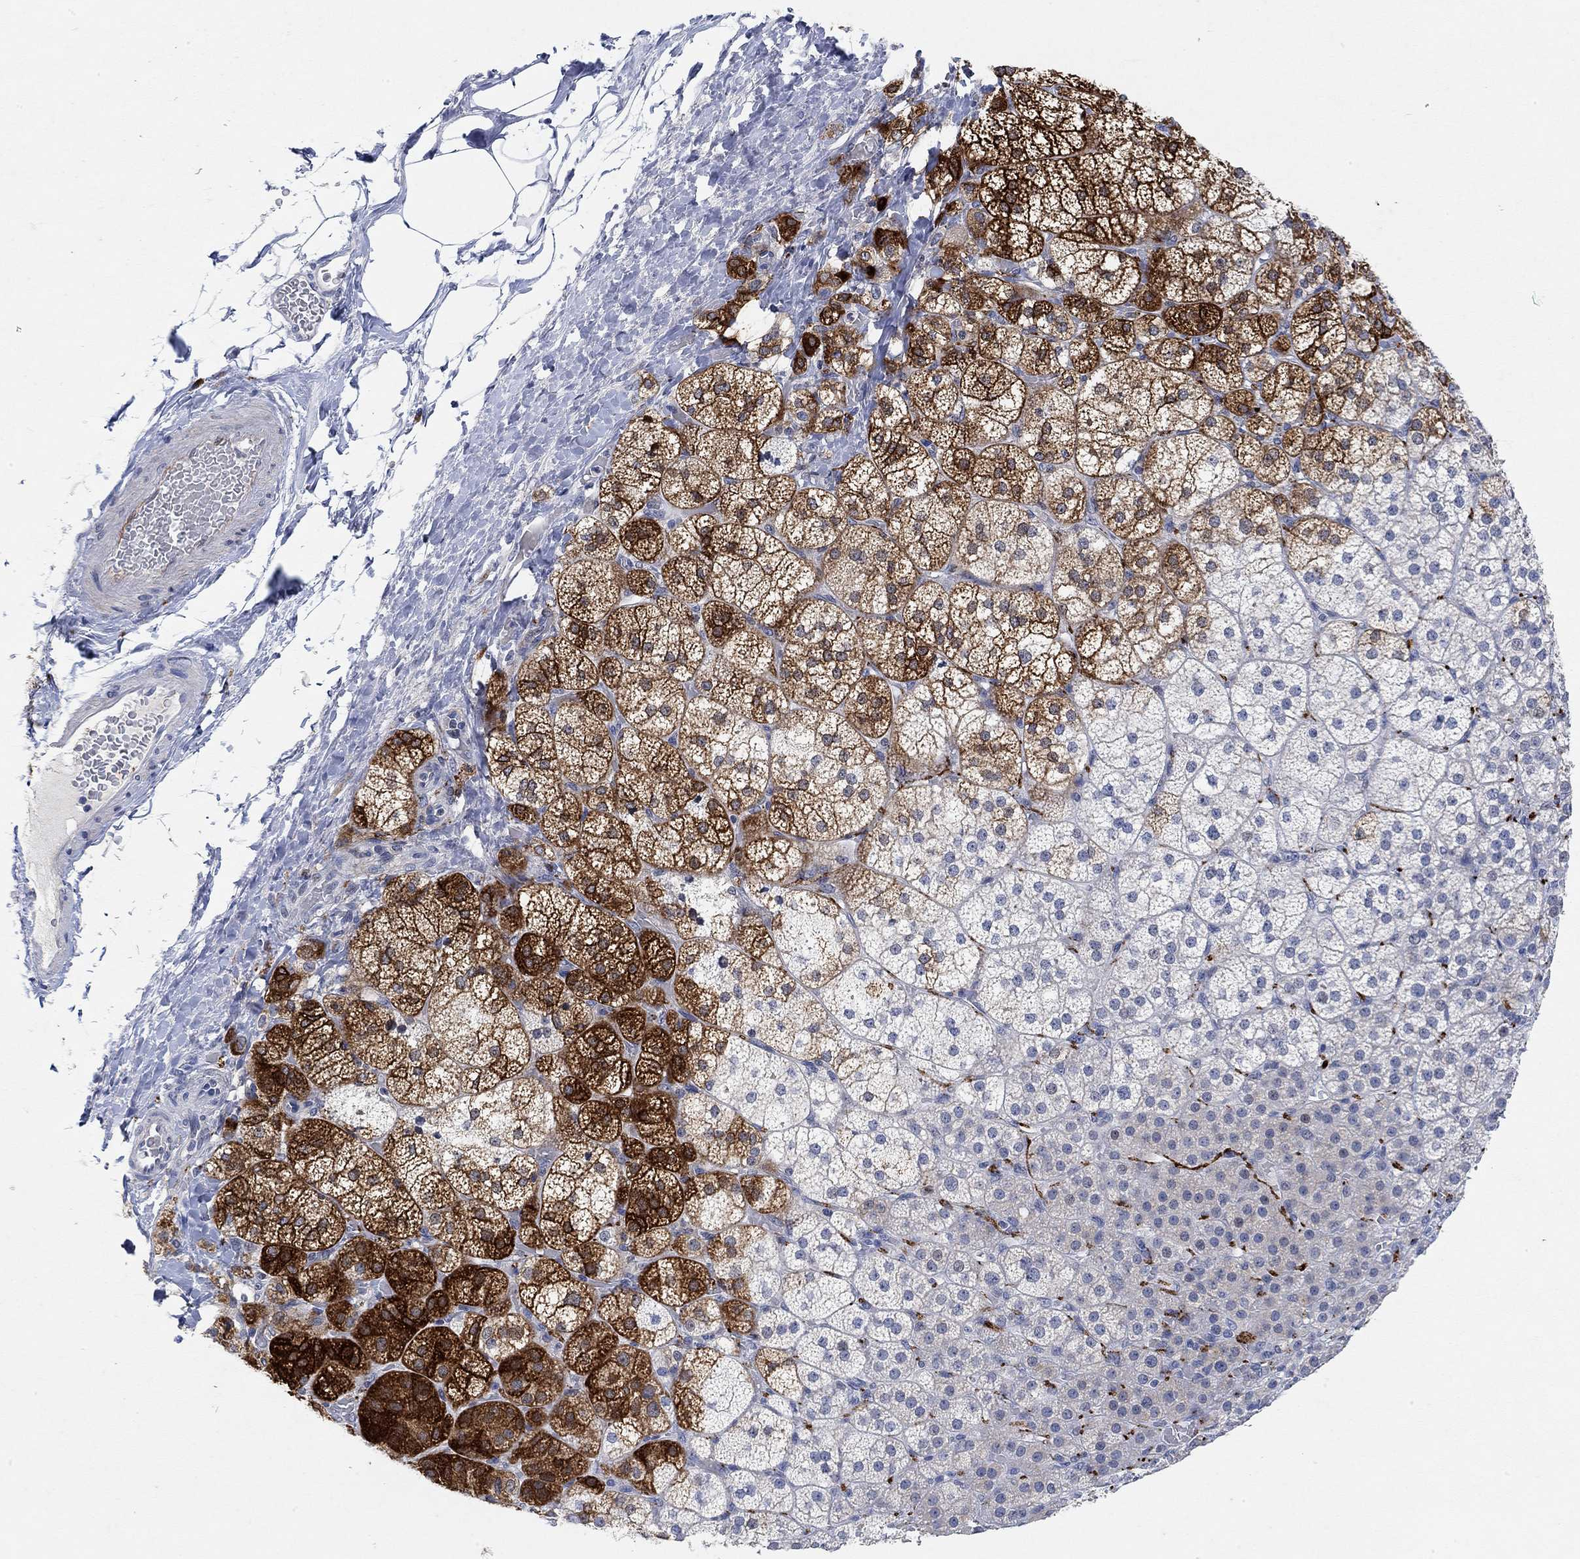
{"staining": {"intensity": "strong", "quantity": "<25%", "location": "cytoplasmic/membranous"}, "tissue": "adrenal gland", "cell_type": "Glandular cells", "image_type": "normal", "snomed": [{"axis": "morphology", "description": "Normal tissue, NOS"}, {"axis": "topography", "description": "Adrenal gland"}], "caption": "Immunohistochemical staining of normal human adrenal gland reveals strong cytoplasmic/membranous protein expression in about <25% of glandular cells. (Stains: DAB (3,3'-diaminobenzidine) in brown, nuclei in blue, Microscopy: brightfield microscopy at high magnification).", "gene": "VAT1L", "patient": {"sex": "female", "age": 60}}